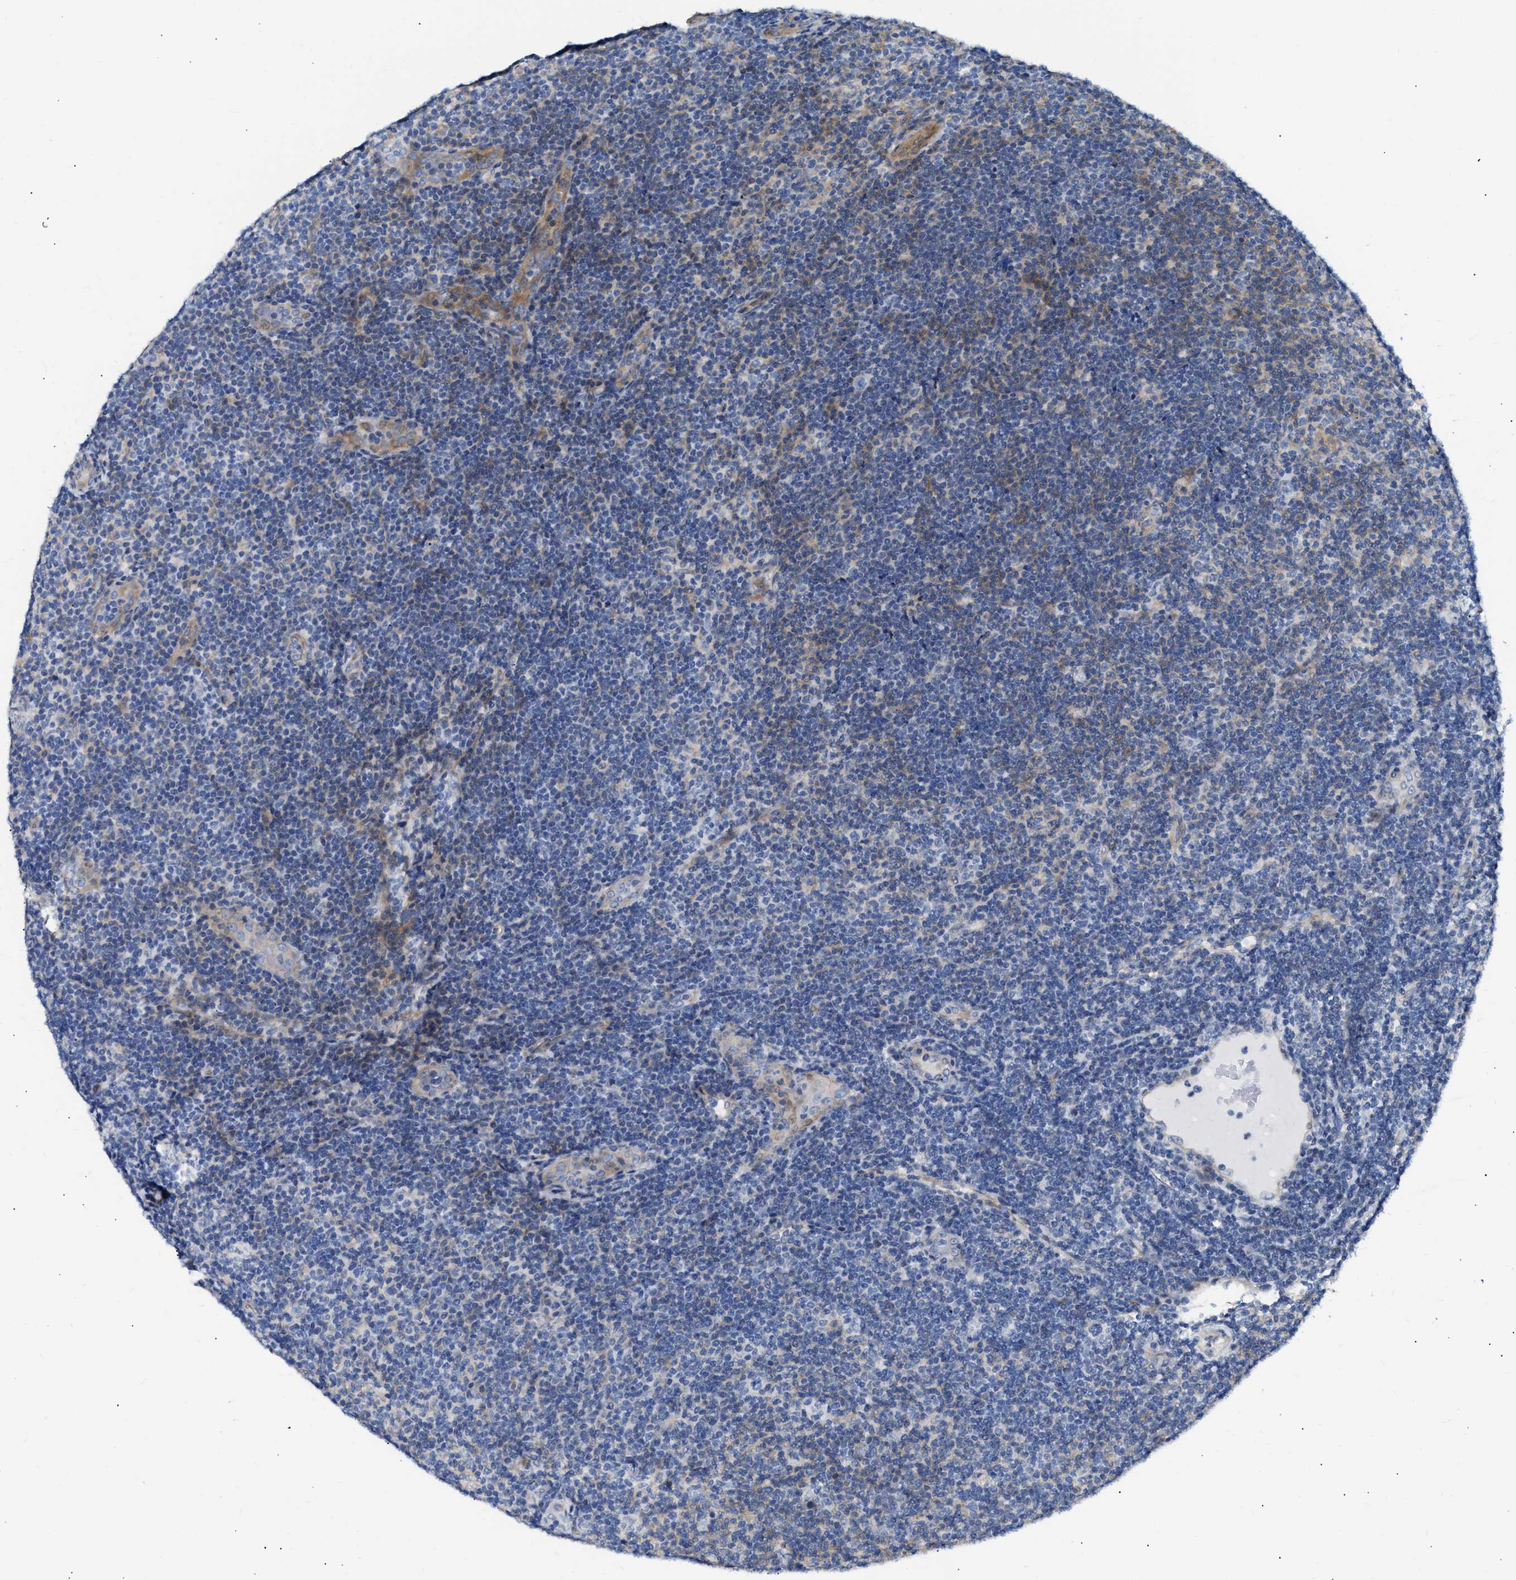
{"staining": {"intensity": "moderate", "quantity": "<25%", "location": "cytoplasmic/membranous"}, "tissue": "lymphoma", "cell_type": "Tumor cells", "image_type": "cancer", "snomed": [{"axis": "morphology", "description": "Malignant lymphoma, non-Hodgkin's type, Low grade"}, {"axis": "topography", "description": "Lymph node"}], "caption": "Malignant lymphoma, non-Hodgkin's type (low-grade) stained for a protein (brown) reveals moderate cytoplasmic/membranous positive staining in about <25% of tumor cells.", "gene": "FHL1", "patient": {"sex": "male", "age": 83}}